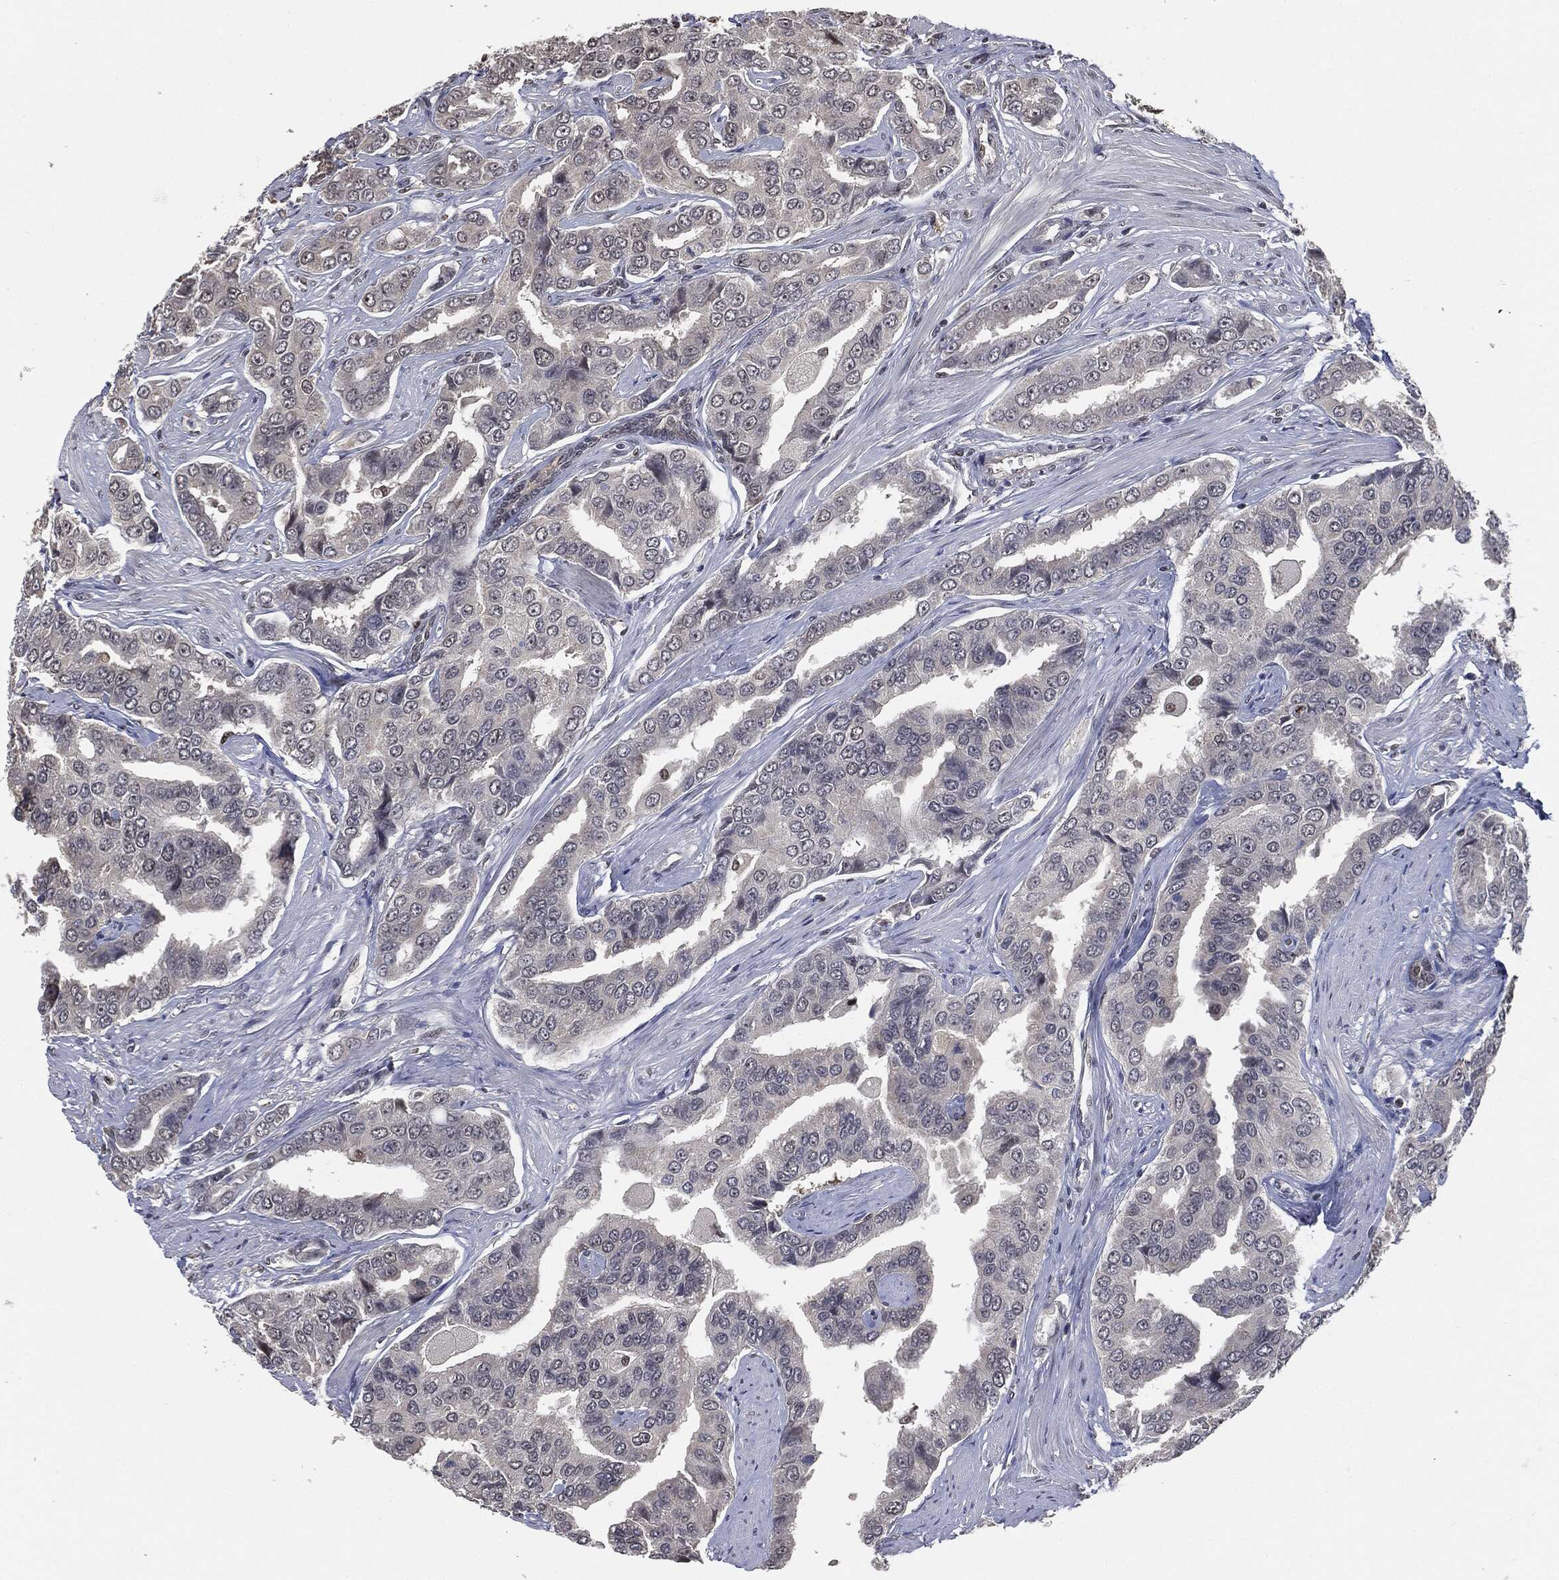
{"staining": {"intensity": "negative", "quantity": "none", "location": "none"}, "tissue": "prostate cancer", "cell_type": "Tumor cells", "image_type": "cancer", "snomed": [{"axis": "morphology", "description": "Adenocarcinoma, NOS"}, {"axis": "topography", "description": "Prostate and seminal vesicle, NOS"}, {"axis": "topography", "description": "Prostate"}], "caption": "Immunohistochemistry histopathology image of neoplastic tissue: human prostate cancer stained with DAB exhibits no significant protein positivity in tumor cells. The staining is performed using DAB (3,3'-diaminobenzidine) brown chromogen with nuclei counter-stained in using hematoxylin.", "gene": "SHLD2", "patient": {"sex": "male", "age": 69}}